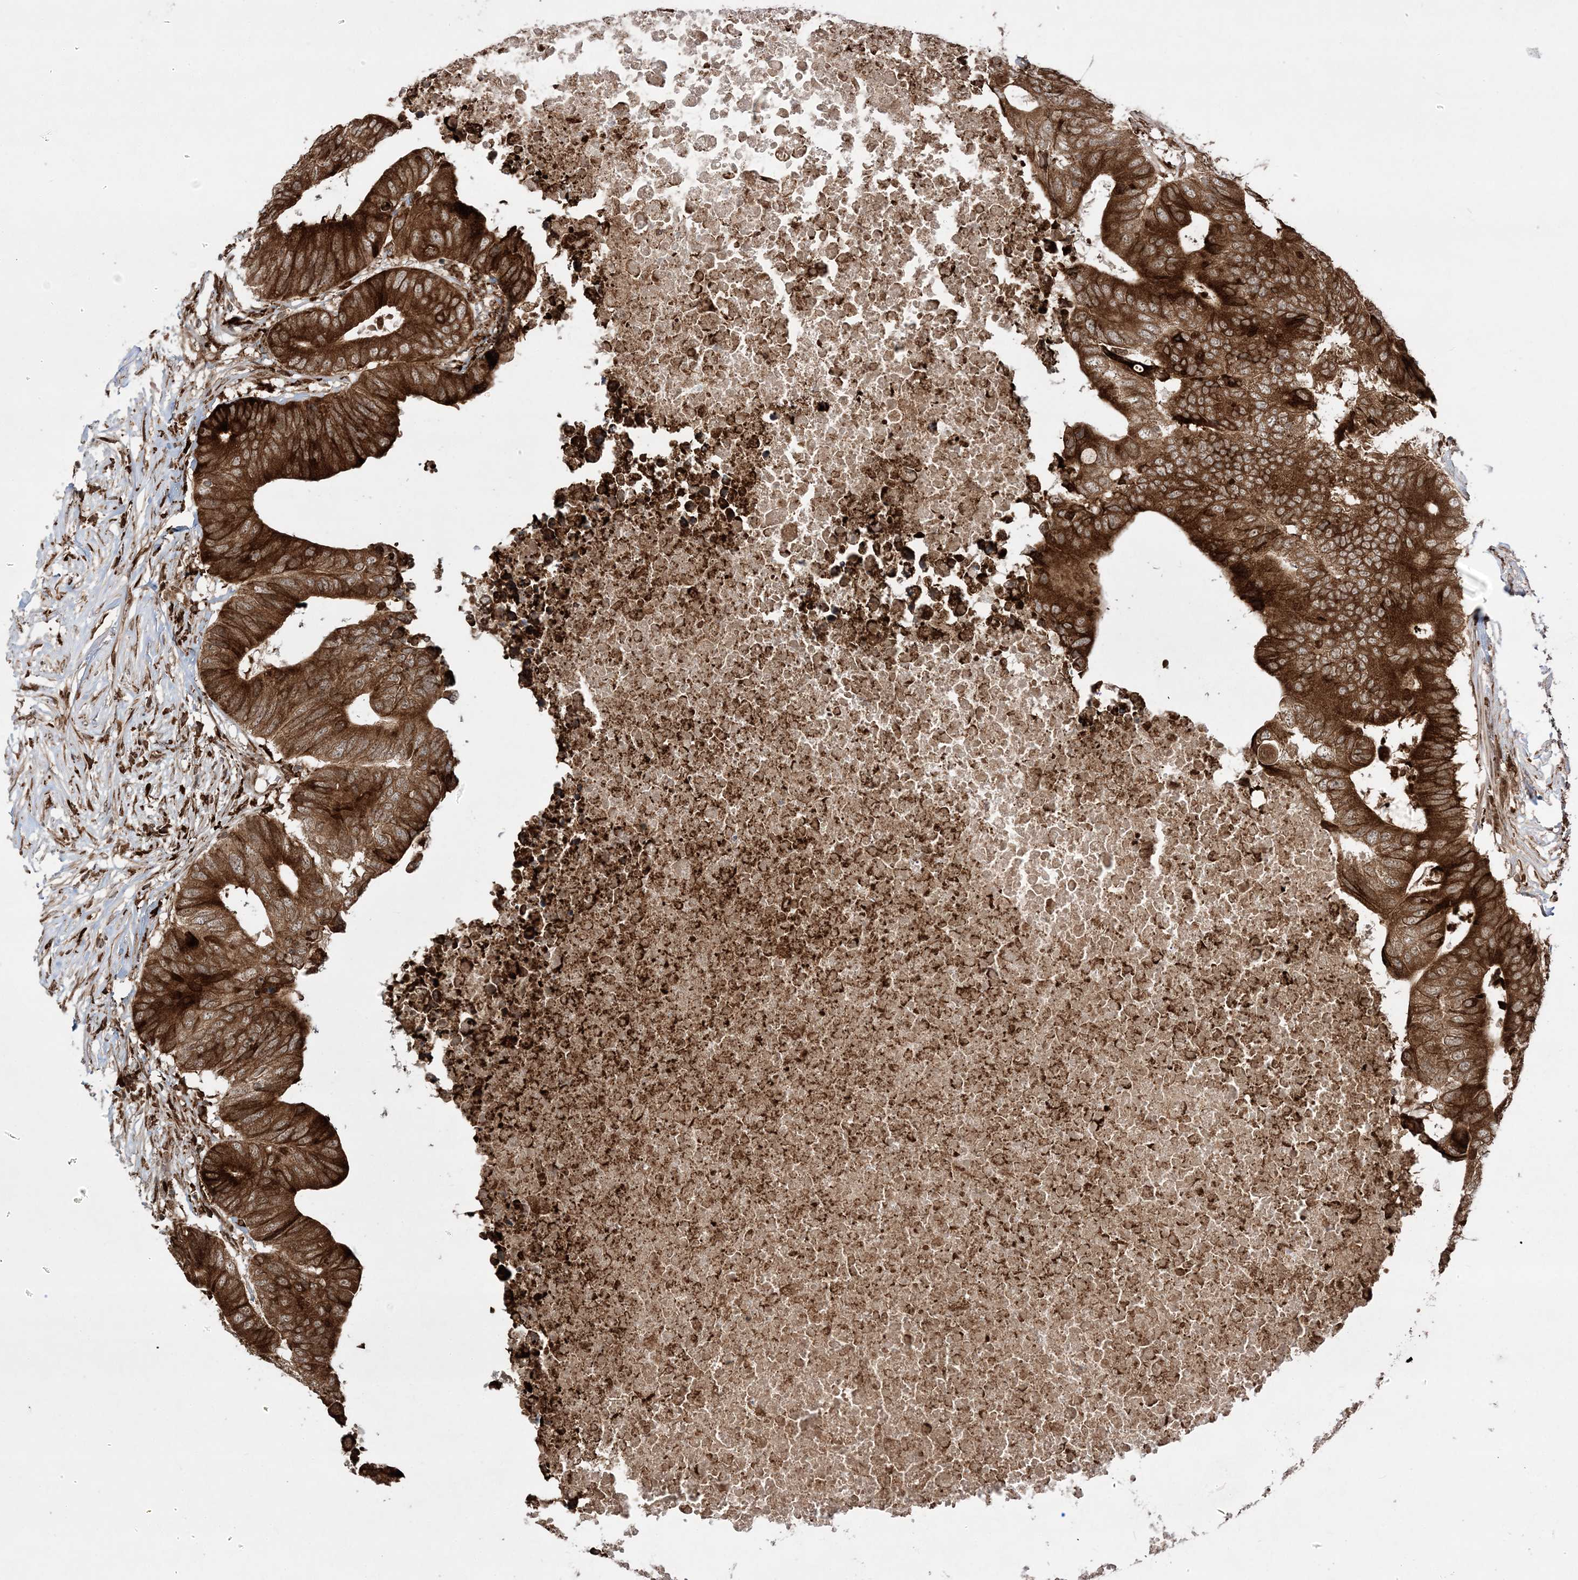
{"staining": {"intensity": "strong", "quantity": ">75%", "location": "cytoplasmic/membranous,nuclear"}, "tissue": "colorectal cancer", "cell_type": "Tumor cells", "image_type": "cancer", "snomed": [{"axis": "morphology", "description": "Adenocarcinoma, NOS"}, {"axis": "topography", "description": "Colon"}], "caption": "A photomicrograph showing strong cytoplasmic/membranous and nuclear staining in approximately >75% of tumor cells in colorectal adenocarcinoma, as visualized by brown immunohistochemical staining.", "gene": "EPC2", "patient": {"sex": "male", "age": 71}}